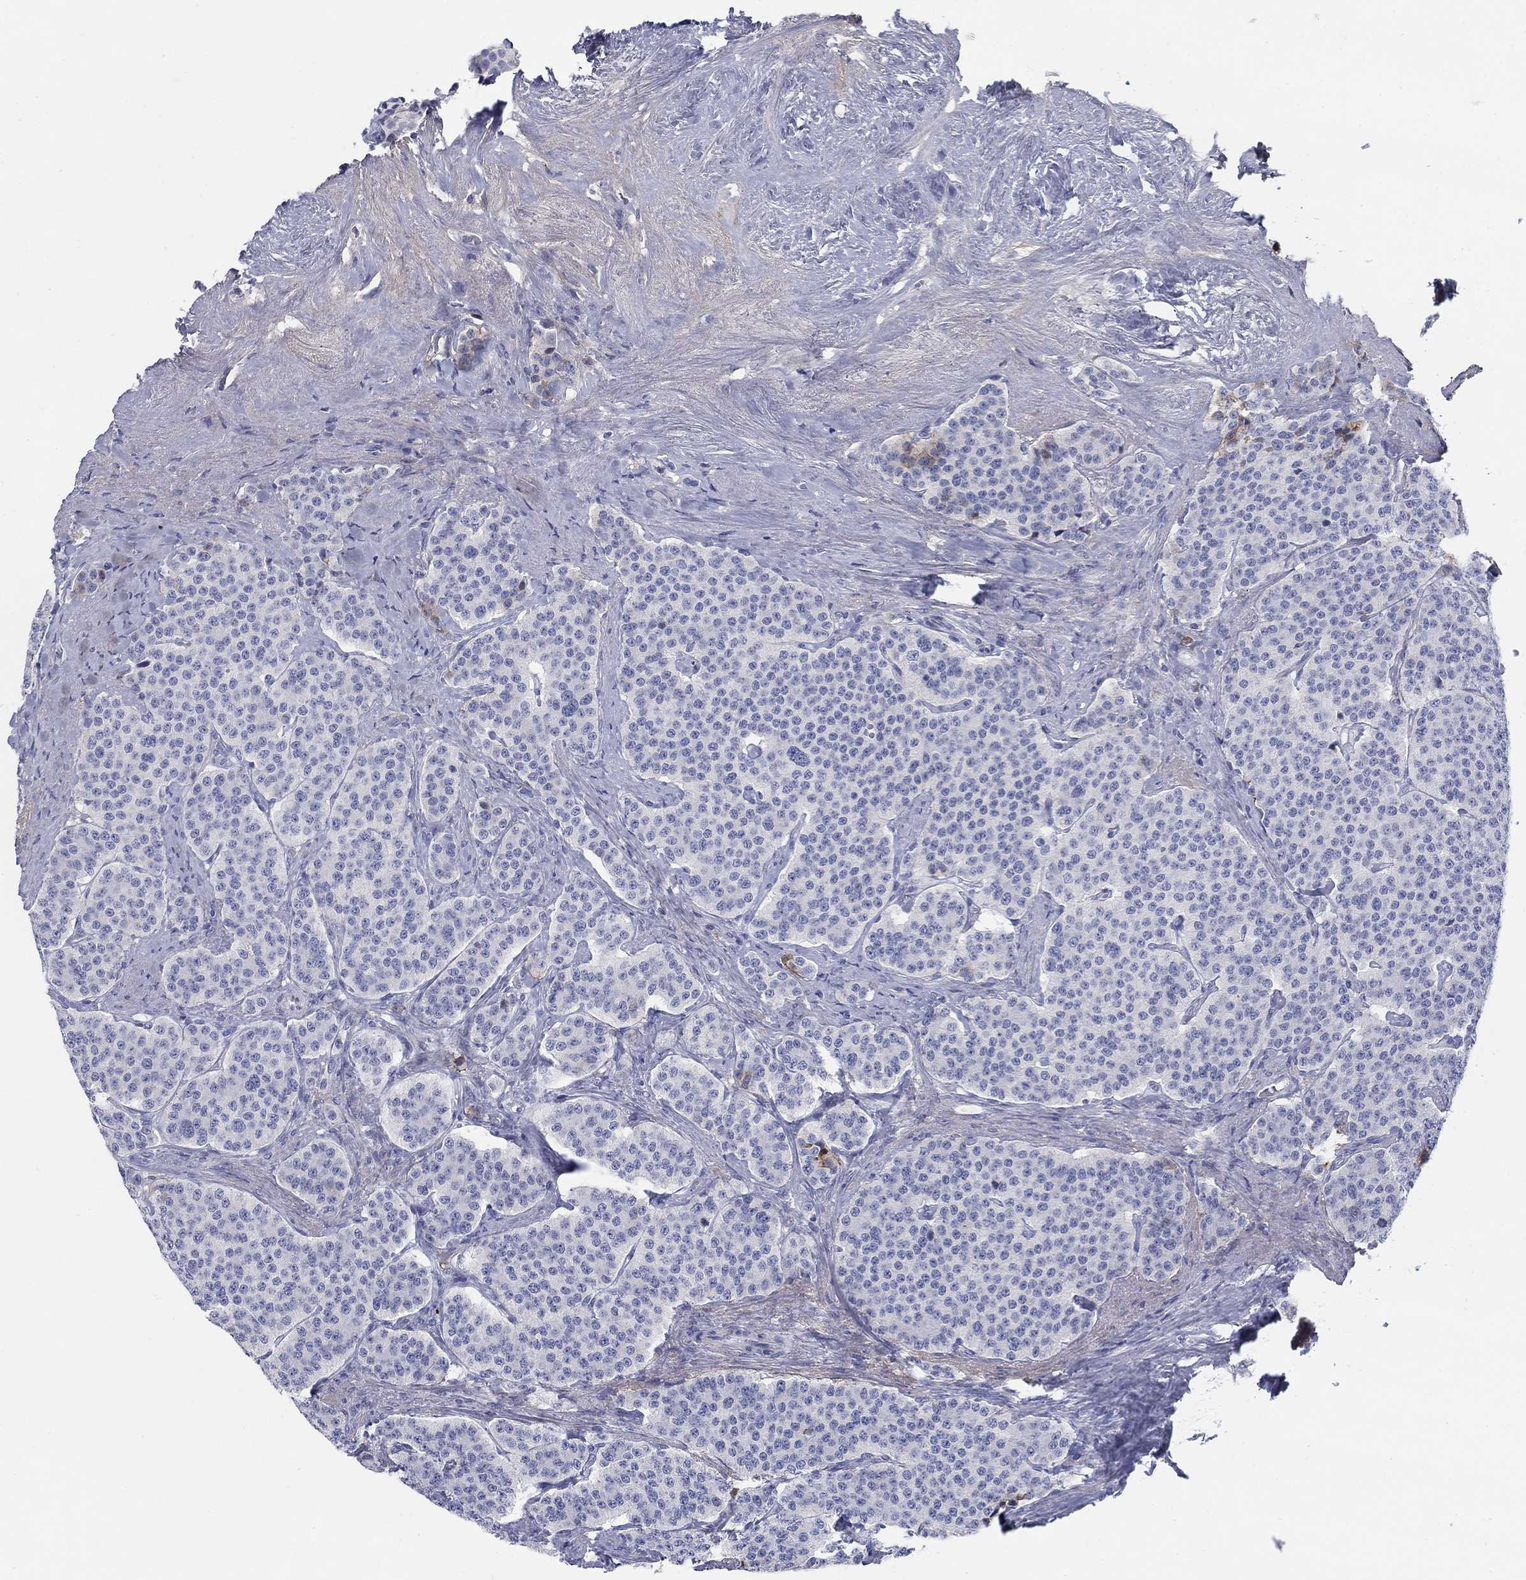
{"staining": {"intensity": "negative", "quantity": "none", "location": "none"}, "tissue": "carcinoid", "cell_type": "Tumor cells", "image_type": "cancer", "snomed": [{"axis": "morphology", "description": "Carcinoid, malignant, NOS"}, {"axis": "topography", "description": "Small intestine"}], "caption": "Tumor cells show no significant protein staining in malignant carcinoid.", "gene": "HEATR4", "patient": {"sex": "female", "age": 58}}